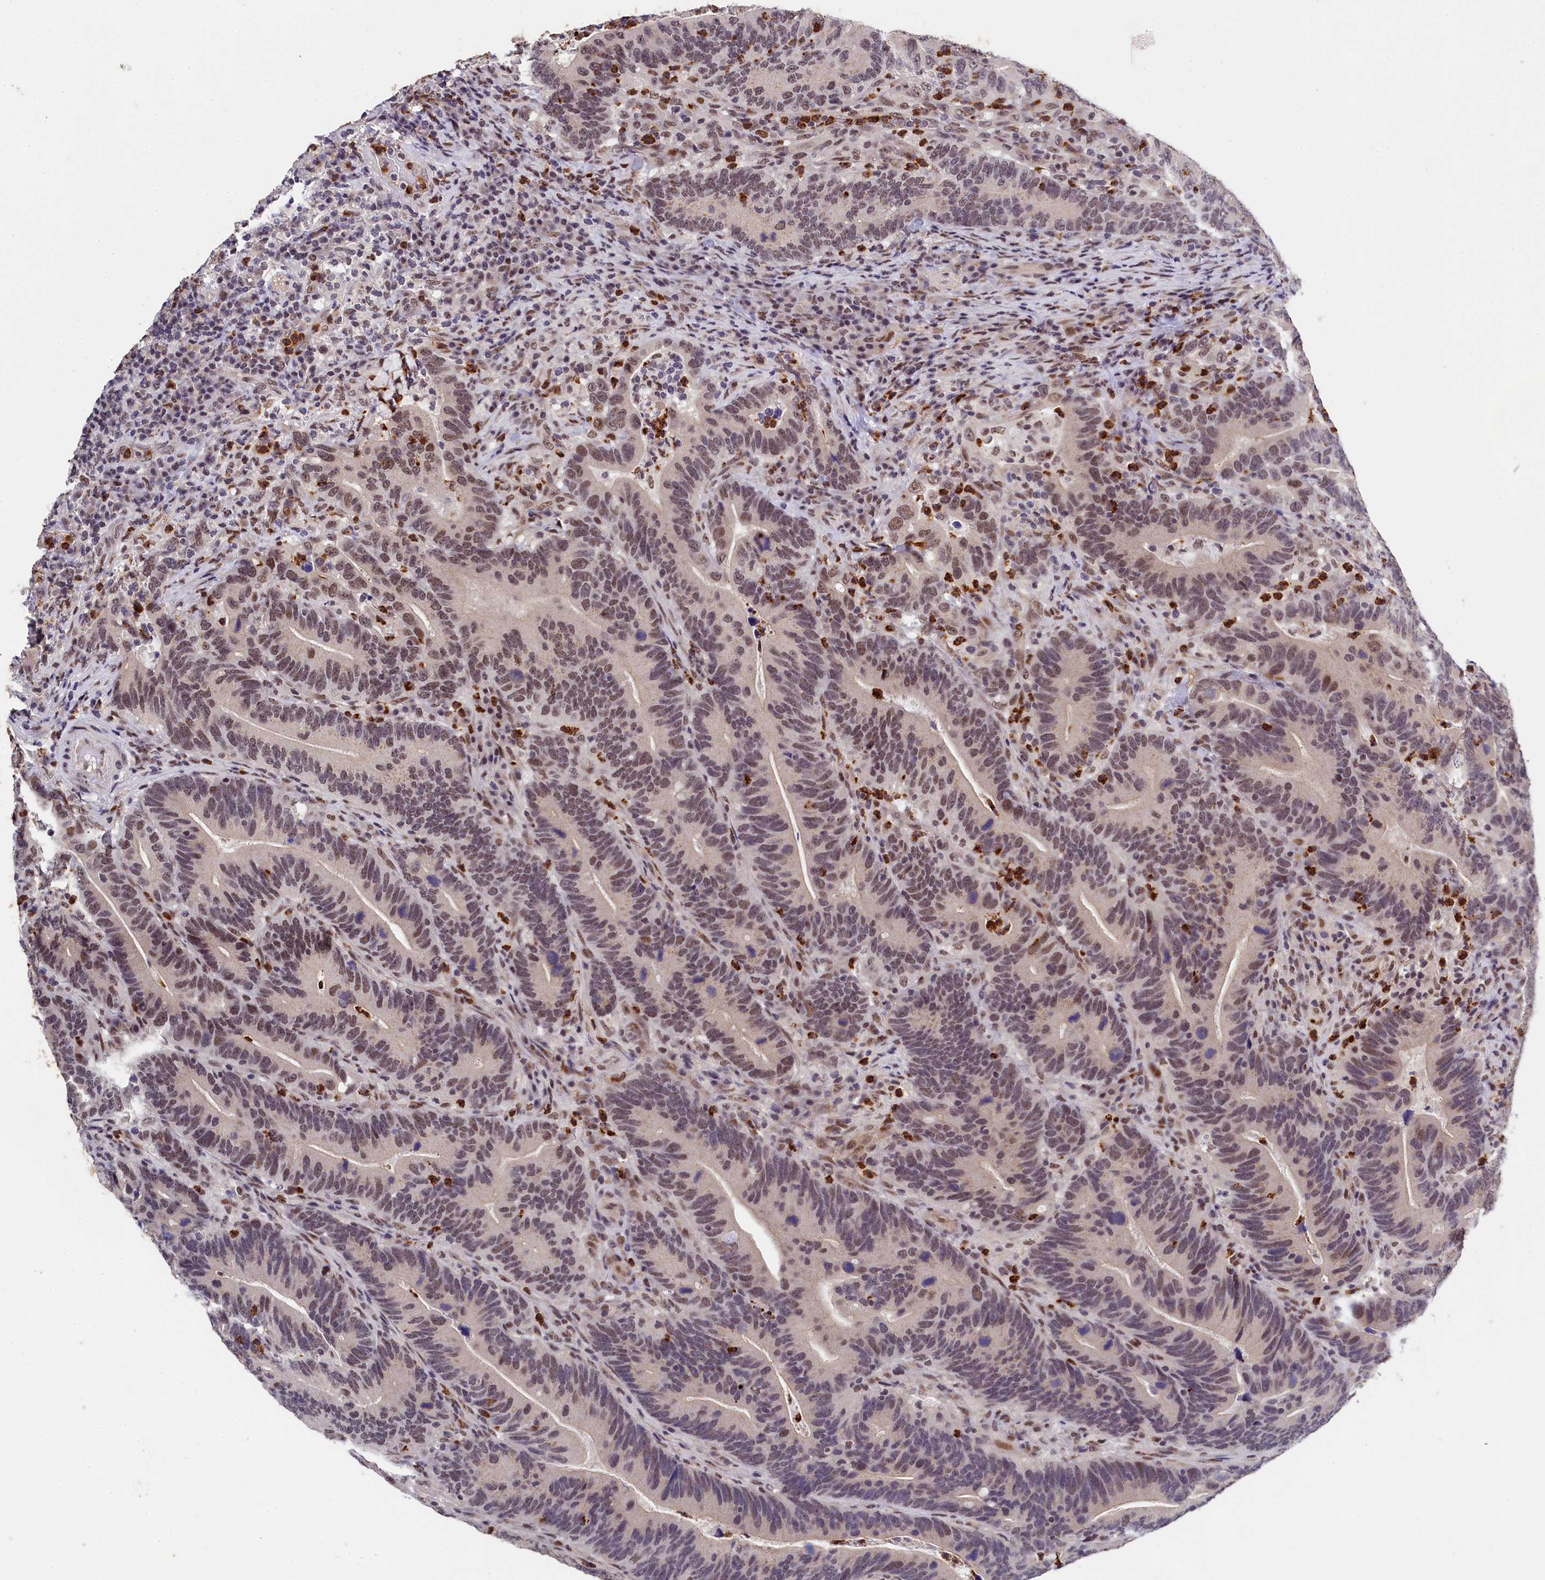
{"staining": {"intensity": "weak", "quantity": "<25%", "location": "nuclear"}, "tissue": "colorectal cancer", "cell_type": "Tumor cells", "image_type": "cancer", "snomed": [{"axis": "morphology", "description": "Adenocarcinoma, NOS"}, {"axis": "topography", "description": "Colon"}], "caption": "This is an immunohistochemistry (IHC) image of human colorectal cancer. There is no expression in tumor cells.", "gene": "ADIG", "patient": {"sex": "female", "age": 66}}